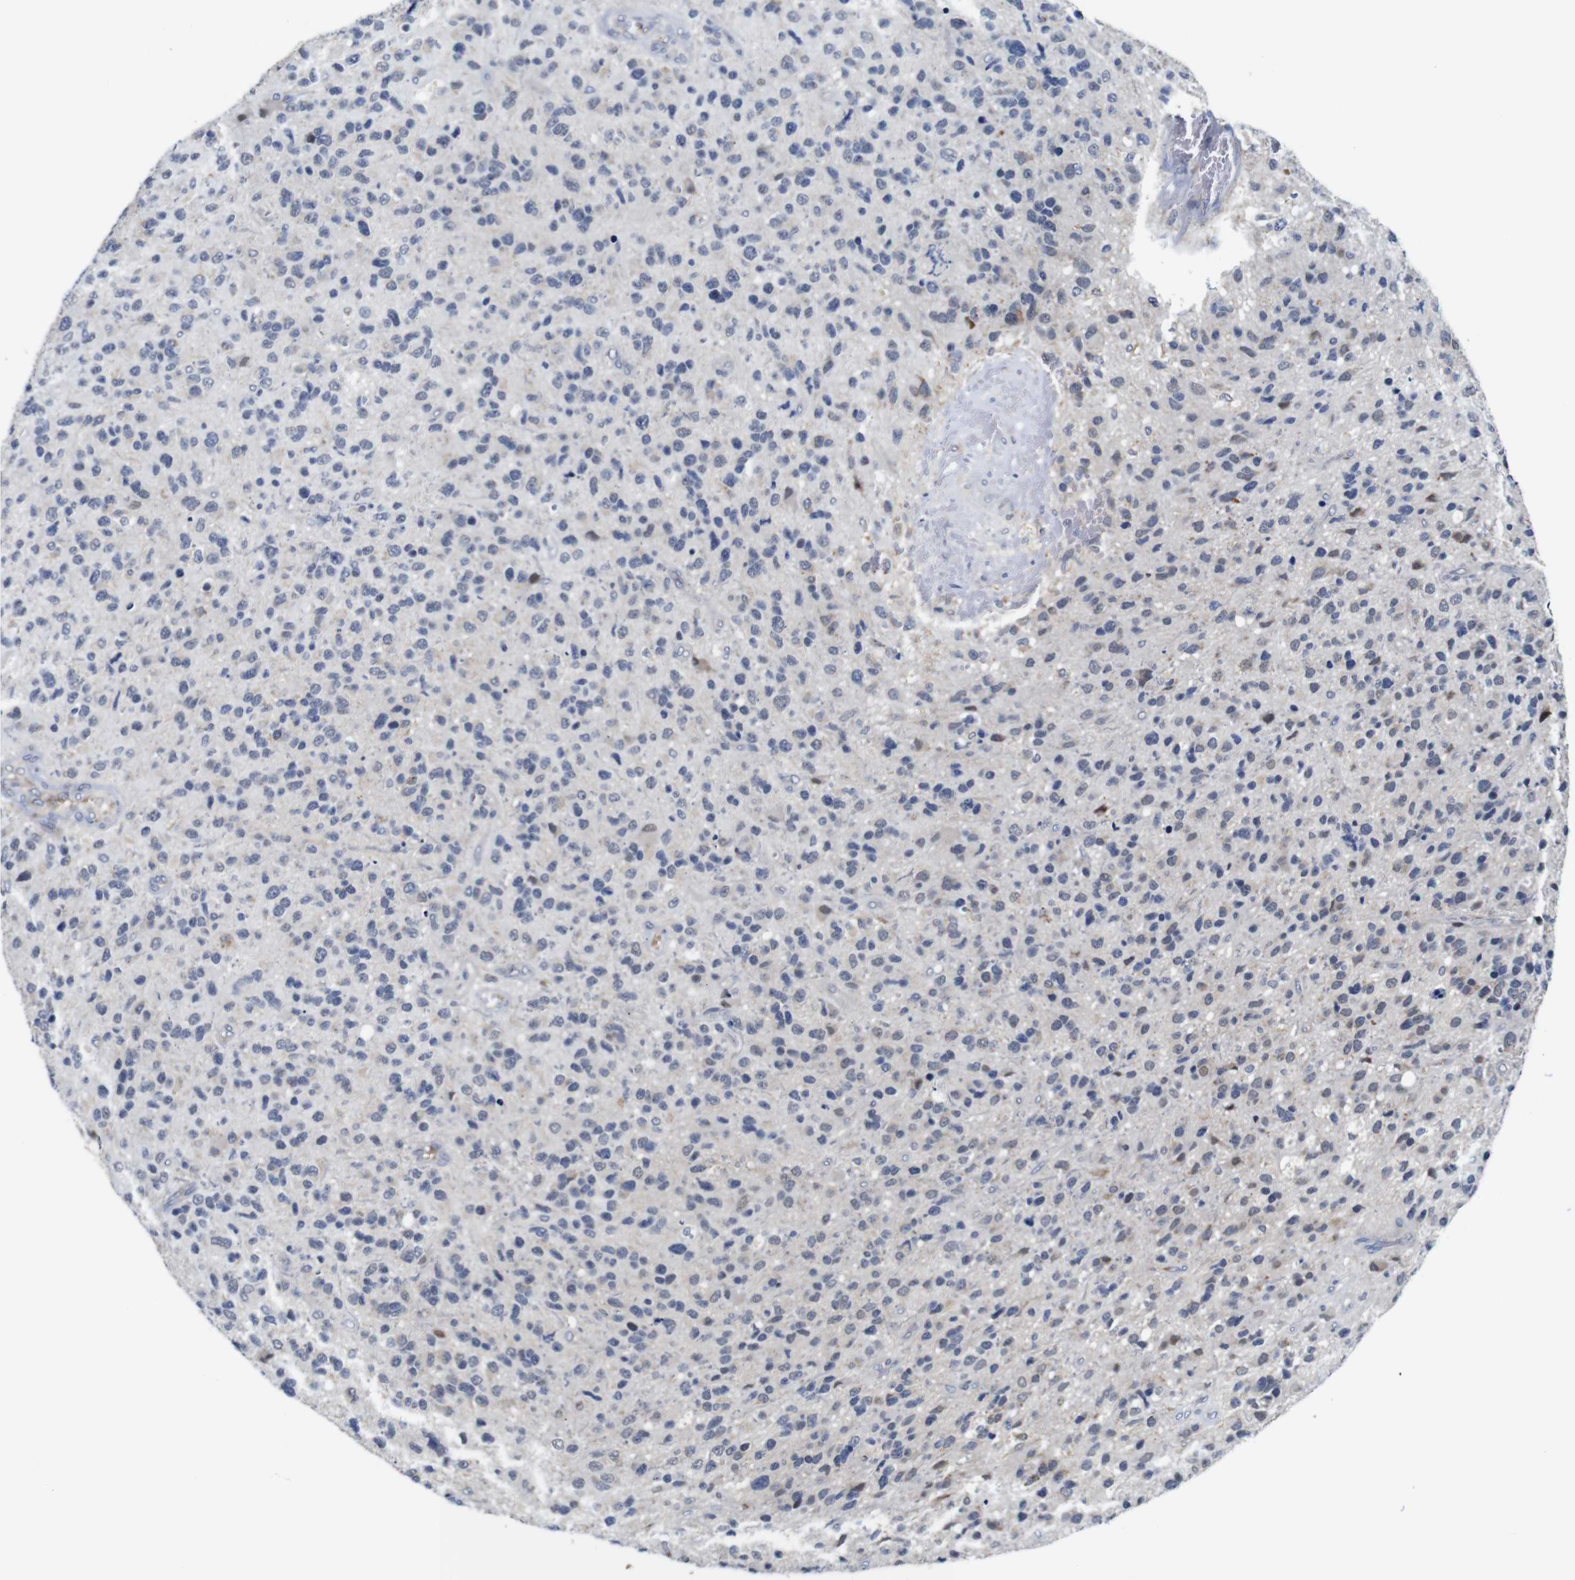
{"staining": {"intensity": "negative", "quantity": "none", "location": "none"}, "tissue": "glioma", "cell_type": "Tumor cells", "image_type": "cancer", "snomed": [{"axis": "morphology", "description": "Glioma, malignant, High grade"}, {"axis": "topography", "description": "Brain"}], "caption": "The immunohistochemistry photomicrograph has no significant positivity in tumor cells of glioma tissue. Brightfield microscopy of IHC stained with DAB (brown) and hematoxylin (blue), captured at high magnification.", "gene": "FURIN", "patient": {"sex": "female", "age": 58}}